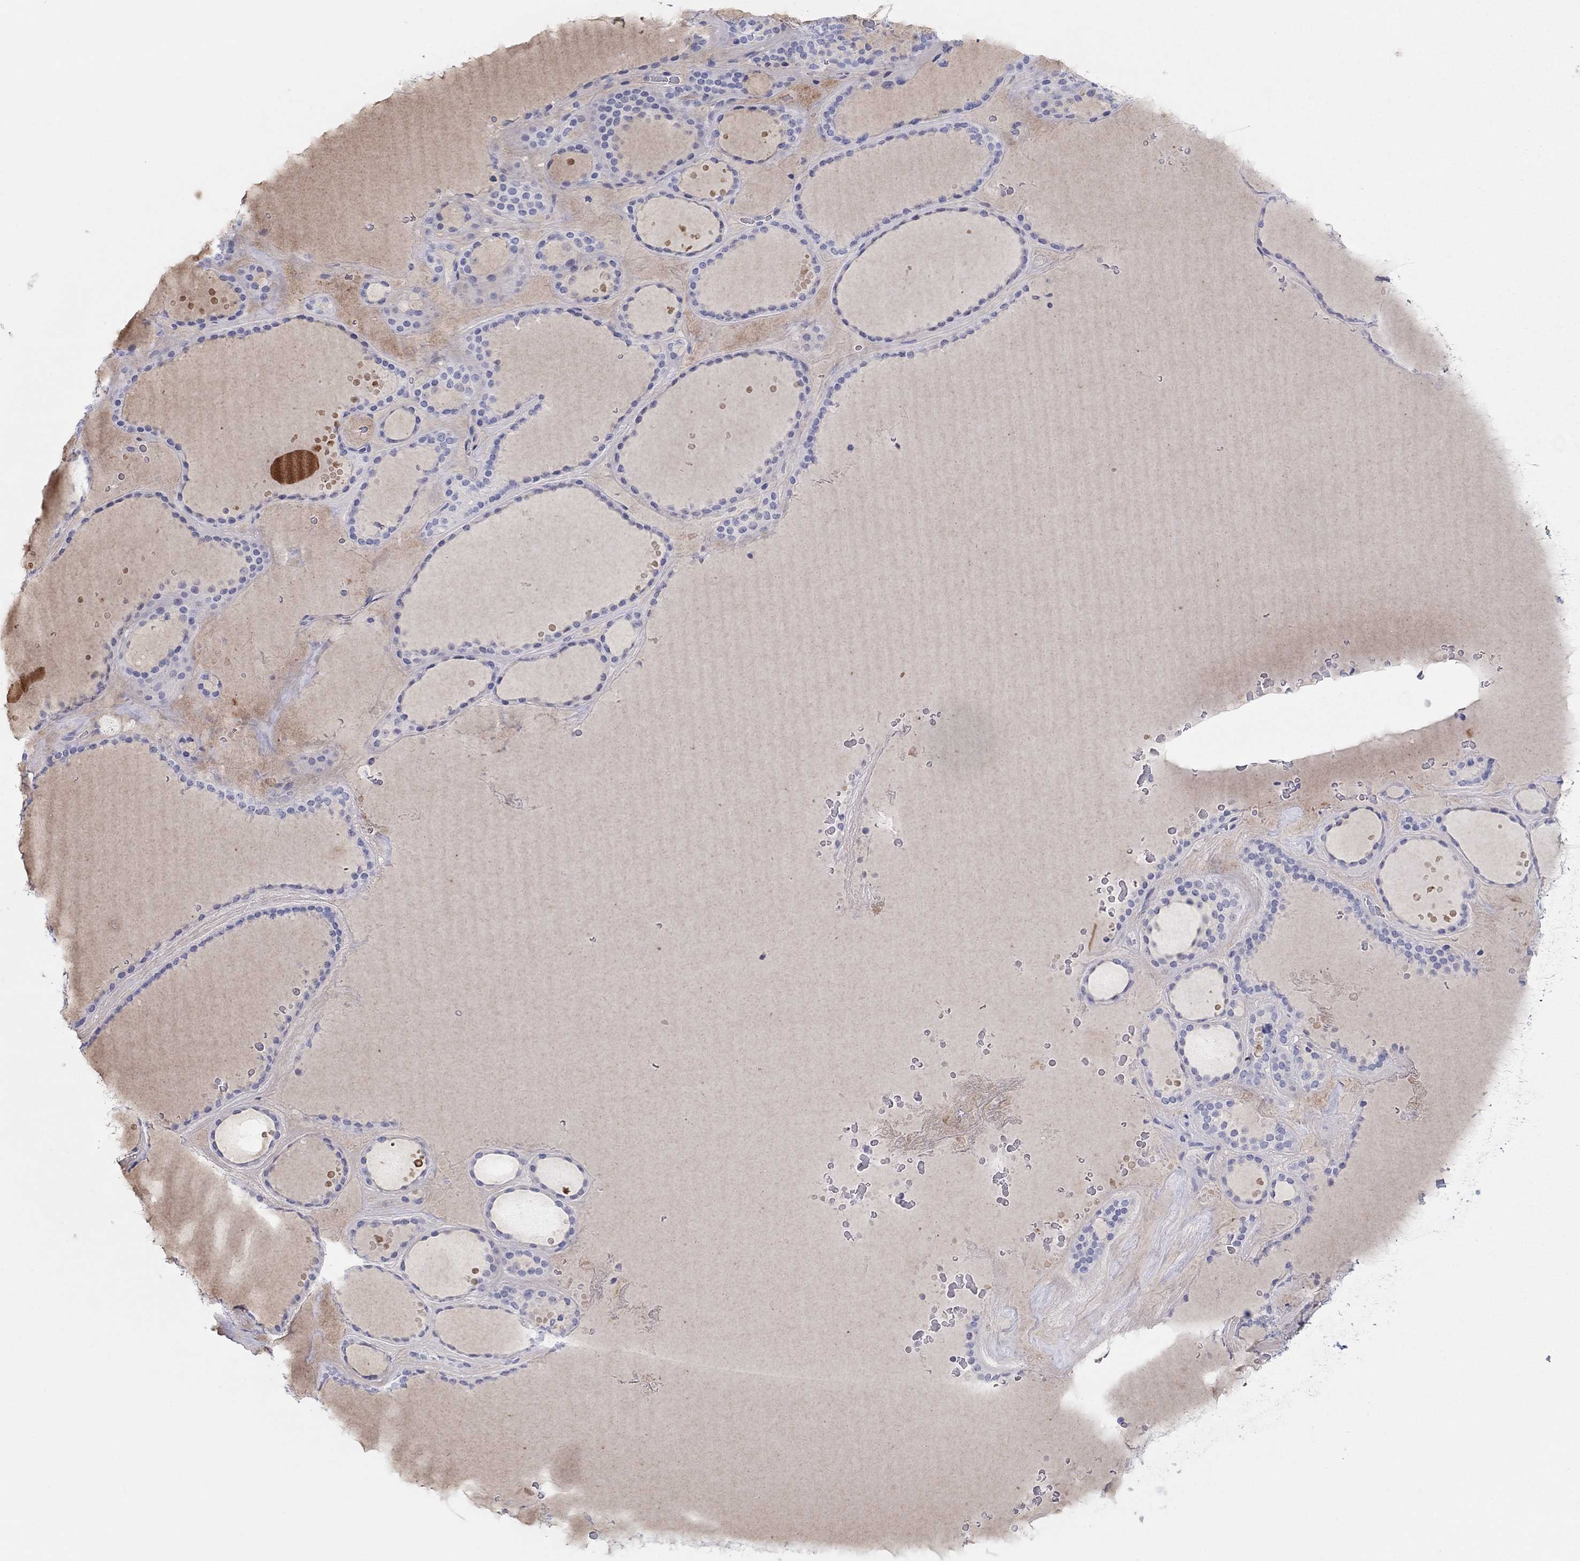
{"staining": {"intensity": "negative", "quantity": "none", "location": "none"}, "tissue": "thyroid gland", "cell_type": "Glandular cells", "image_type": "normal", "snomed": [{"axis": "morphology", "description": "Normal tissue, NOS"}, {"axis": "topography", "description": "Thyroid gland"}], "caption": "Thyroid gland stained for a protein using immunohistochemistry (IHC) shows no positivity glandular cells.", "gene": "CPNE6", "patient": {"sex": "male", "age": 63}}